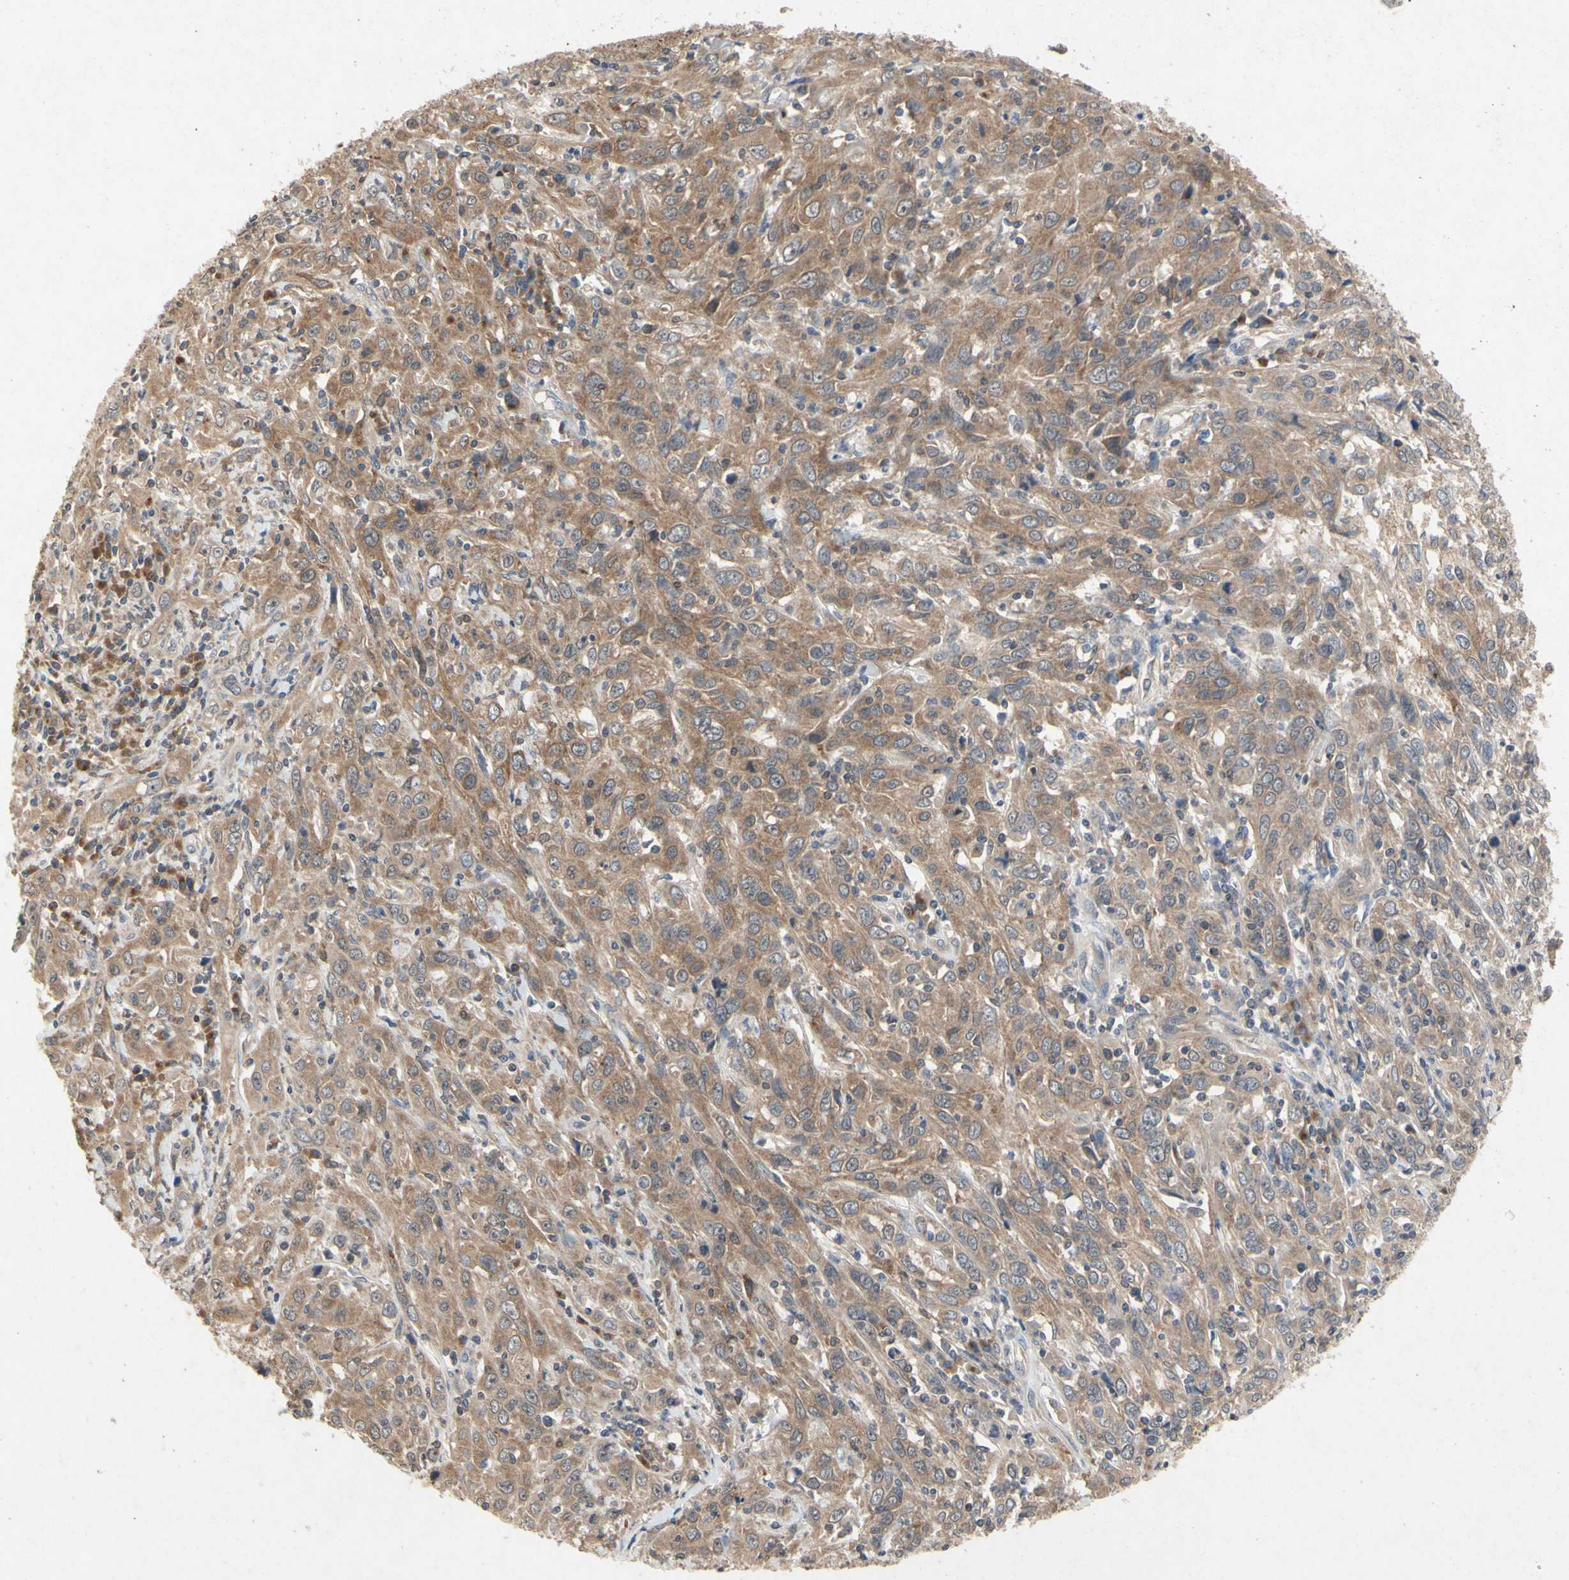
{"staining": {"intensity": "moderate", "quantity": ">75%", "location": "cytoplasmic/membranous"}, "tissue": "cervical cancer", "cell_type": "Tumor cells", "image_type": "cancer", "snomed": [{"axis": "morphology", "description": "Squamous cell carcinoma, NOS"}, {"axis": "topography", "description": "Cervix"}], "caption": "Immunohistochemical staining of human cervical cancer (squamous cell carcinoma) exhibits medium levels of moderate cytoplasmic/membranous protein staining in approximately >75% of tumor cells.", "gene": "RPS6KA1", "patient": {"sex": "female", "age": 46}}